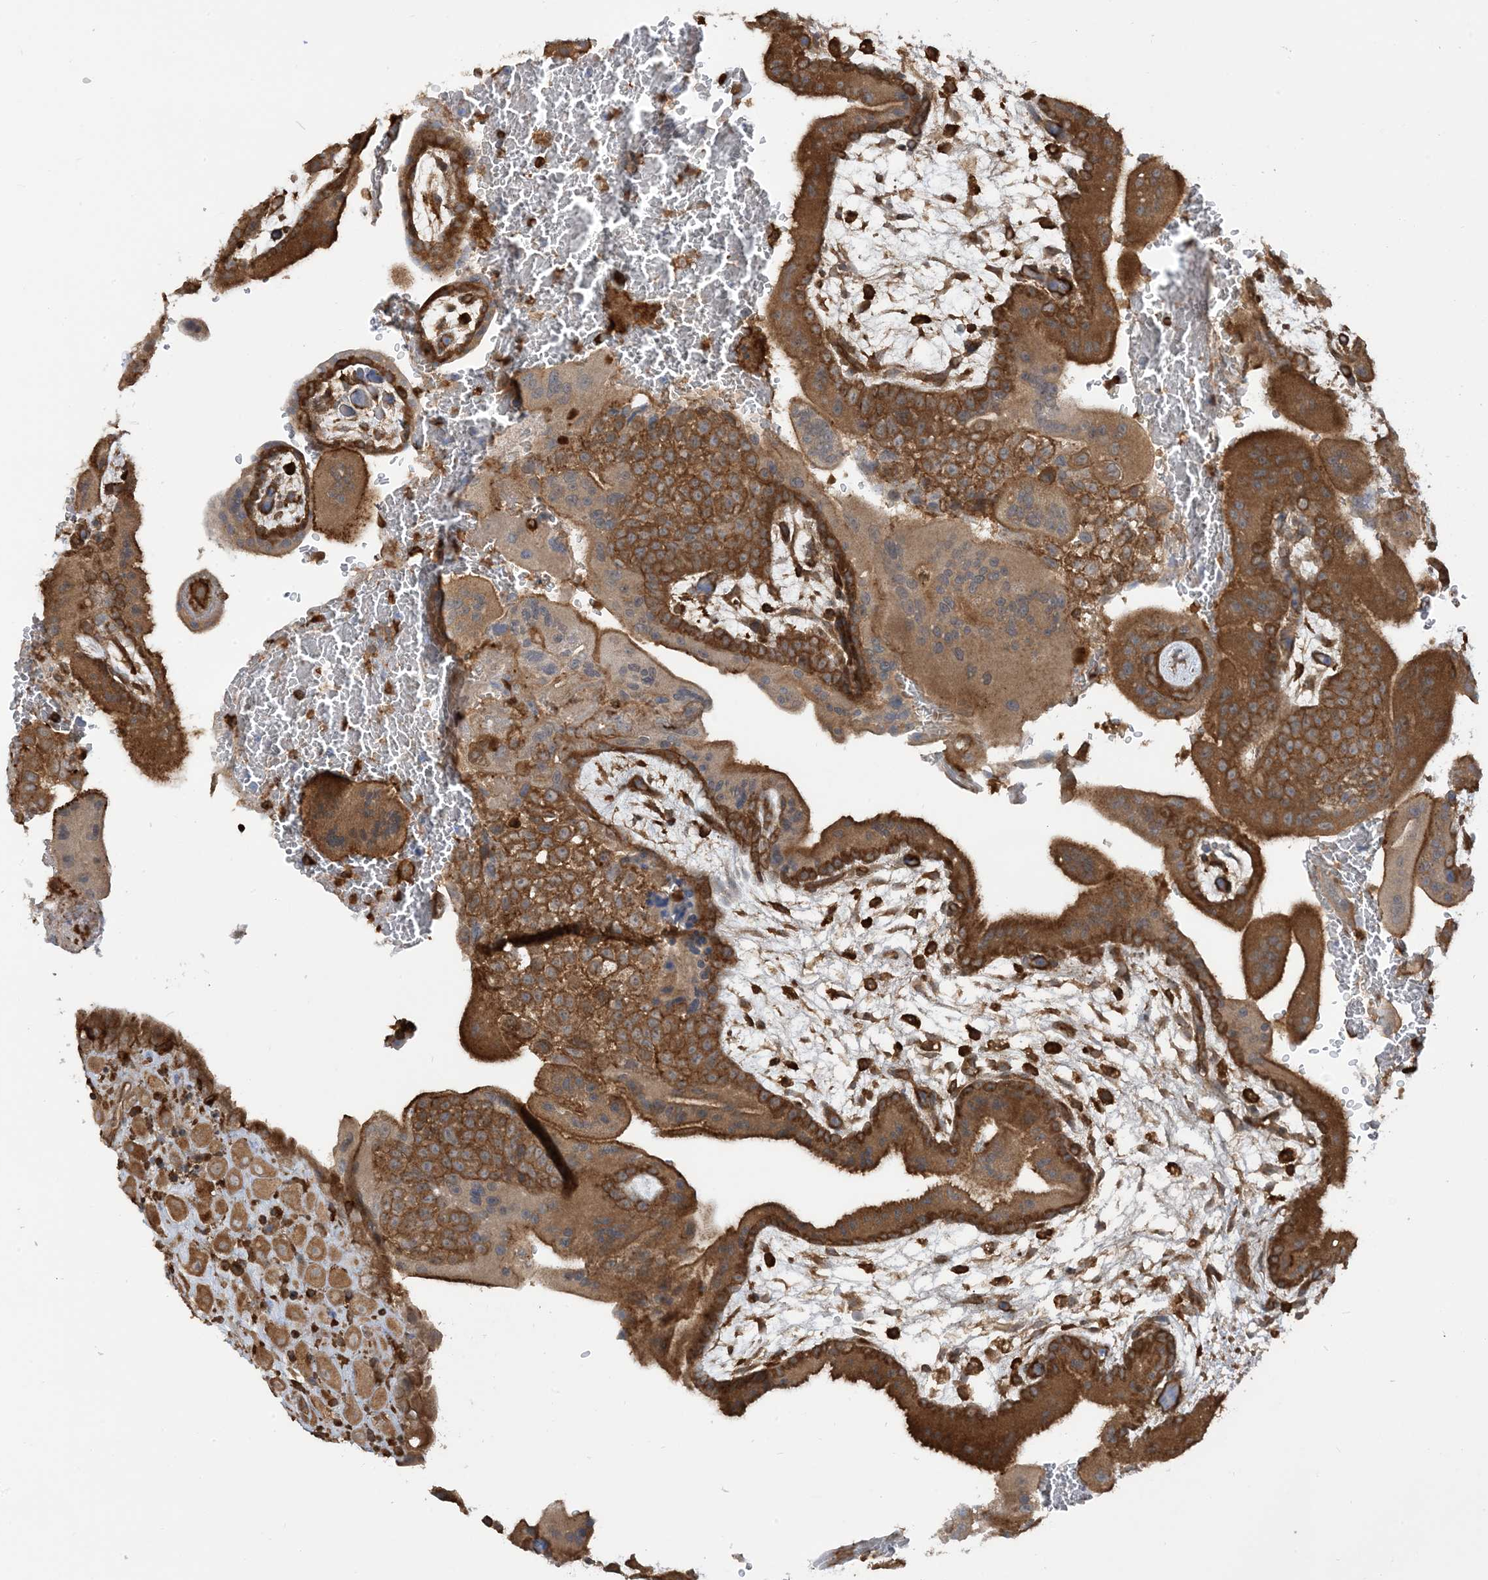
{"staining": {"intensity": "strong", "quantity": ">75%", "location": "cytoplasmic/membranous"}, "tissue": "placenta", "cell_type": "Decidual cells", "image_type": "normal", "snomed": [{"axis": "morphology", "description": "Normal tissue, NOS"}, {"axis": "topography", "description": "Placenta"}], "caption": "Immunohistochemical staining of normal placenta reveals >75% levels of strong cytoplasmic/membranous protein positivity in about >75% of decidual cells.", "gene": "CAPZB", "patient": {"sex": "female", "age": 35}}